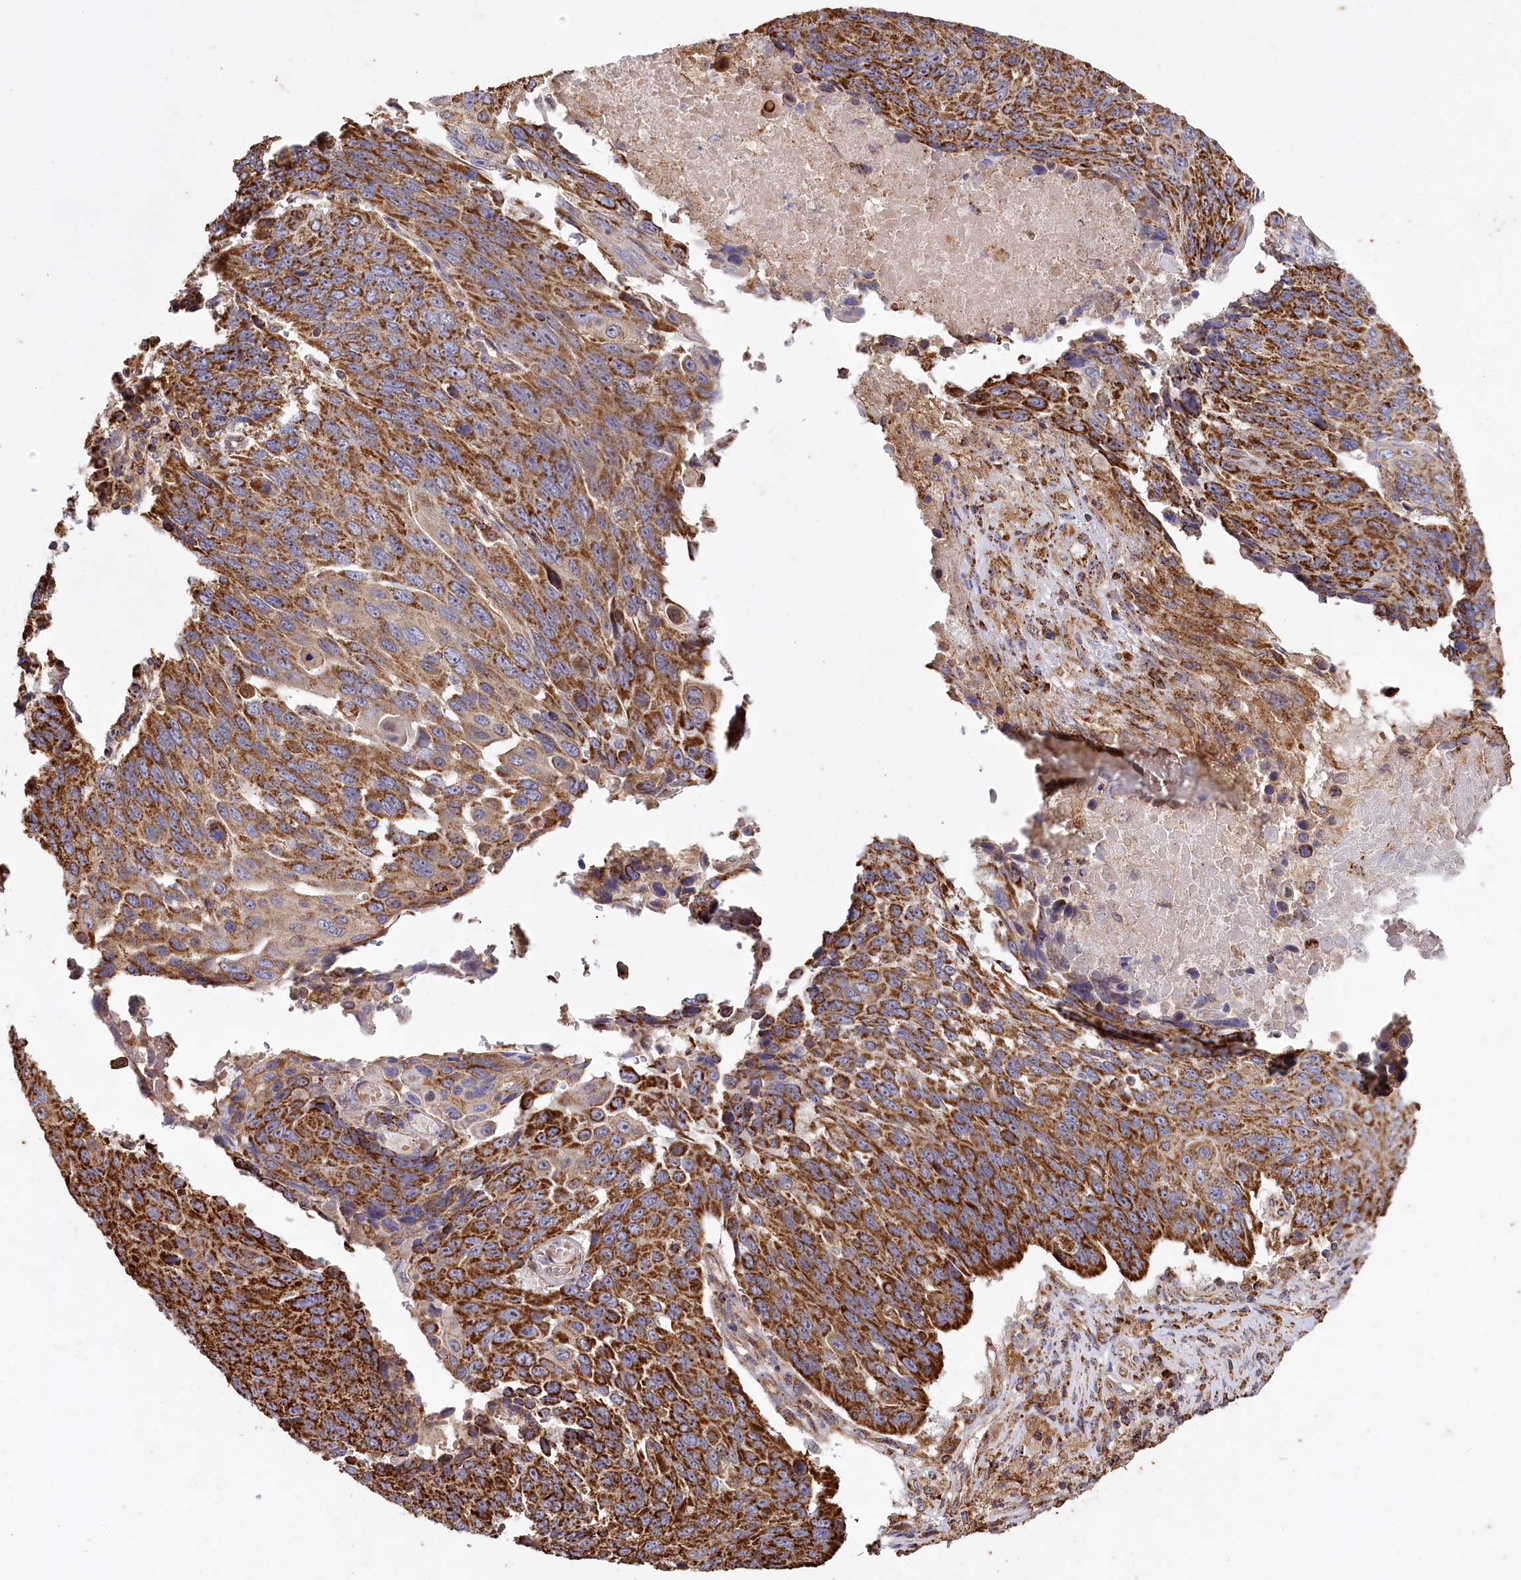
{"staining": {"intensity": "strong", "quantity": ">75%", "location": "cytoplasmic/membranous"}, "tissue": "lung cancer", "cell_type": "Tumor cells", "image_type": "cancer", "snomed": [{"axis": "morphology", "description": "Squamous cell carcinoma, NOS"}, {"axis": "topography", "description": "Lung"}], "caption": "Protein expression analysis of lung squamous cell carcinoma exhibits strong cytoplasmic/membranous expression in about >75% of tumor cells.", "gene": "CARD19", "patient": {"sex": "male", "age": 66}}